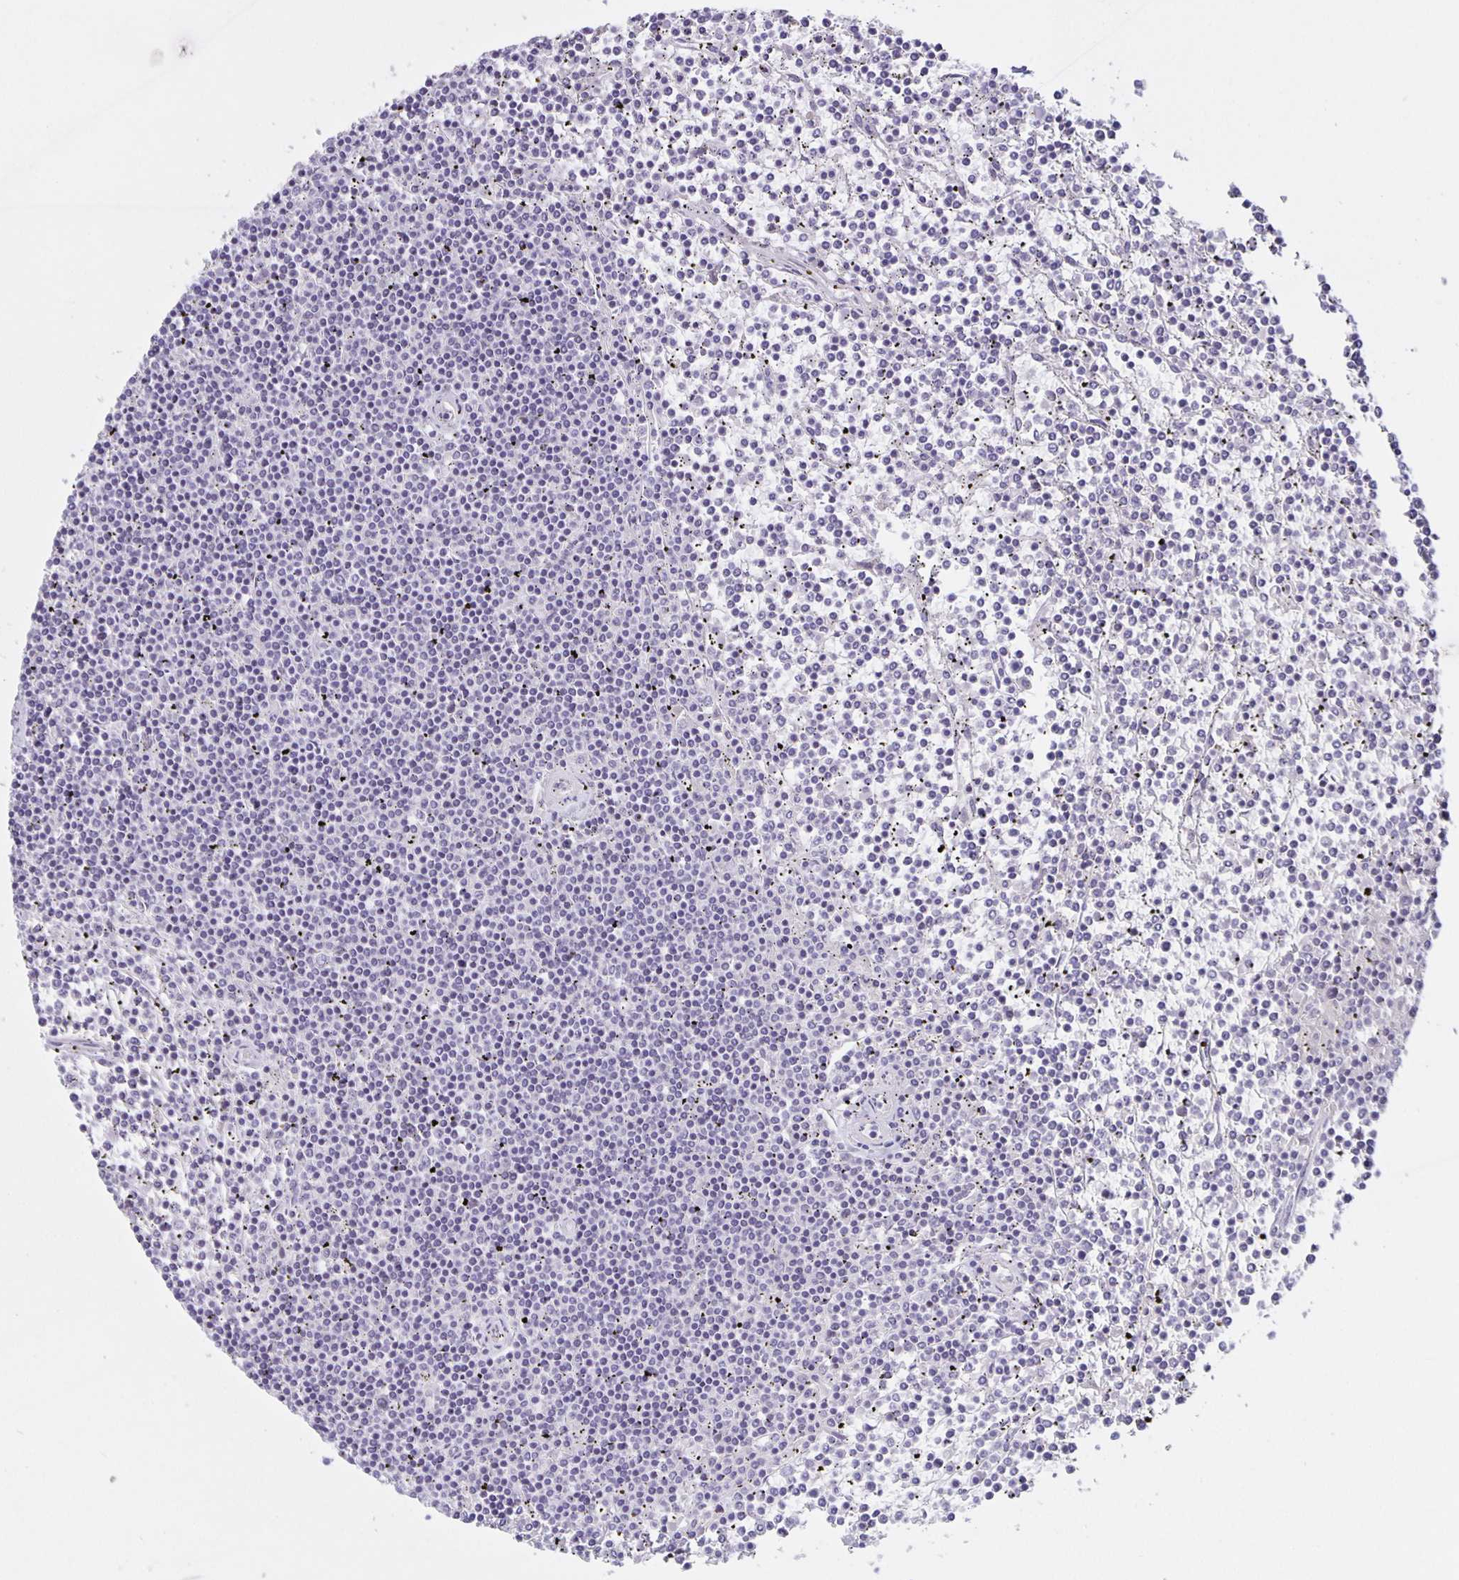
{"staining": {"intensity": "negative", "quantity": "none", "location": "none"}, "tissue": "lymphoma", "cell_type": "Tumor cells", "image_type": "cancer", "snomed": [{"axis": "morphology", "description": "Malignant lymphoma, non-Hodgkin's type, Low grade"}, {"axis": "topography", "description": "Spleen"}], "caption": "Tumor cells show no significant staining in lymphoma.", "gene": "ARVCF", "patient": {"sex": "female", "age": 19}}